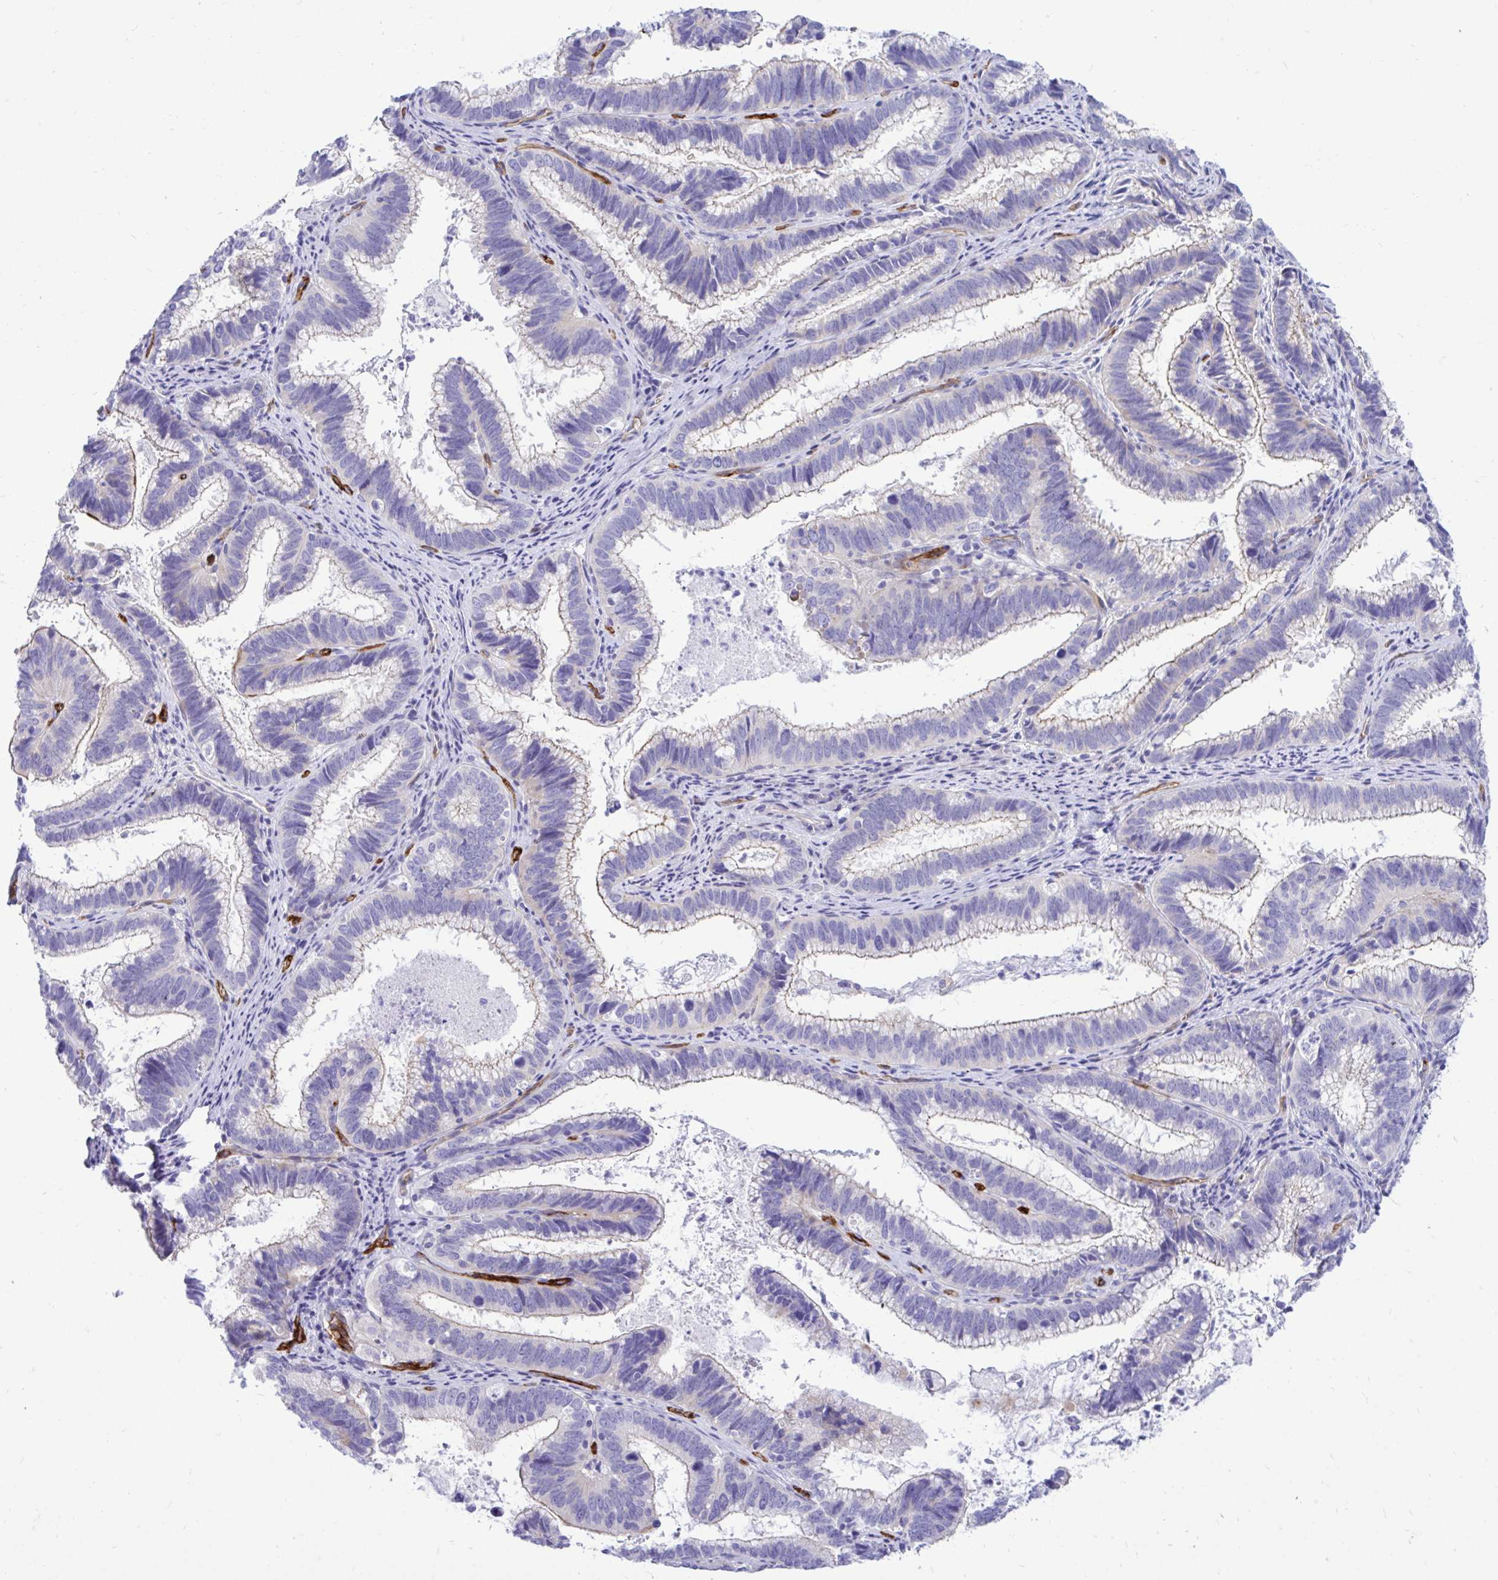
{"staining": {"intensity": "moderate", "quantity": "<25%", "location": "cytoplasmic/membranous"}, "tissue": "cervical cancer", "cell_type": "Tumor cells", "image_type": "cancer", "snomed": [{"axis": "morphology", "description": "Adenocarcinoma, NOS"}, {"axis": "topography", "description": "Cervix"}], "caption": "This is a photomicrograph of immunohistochemistry staining of cervical adenocarcinoma, which shows moderate expression in the cytoplasmic/membranous of tumor cells.", "gene": "ABCG2", "patient": {"sex": "female", "age": 61}}